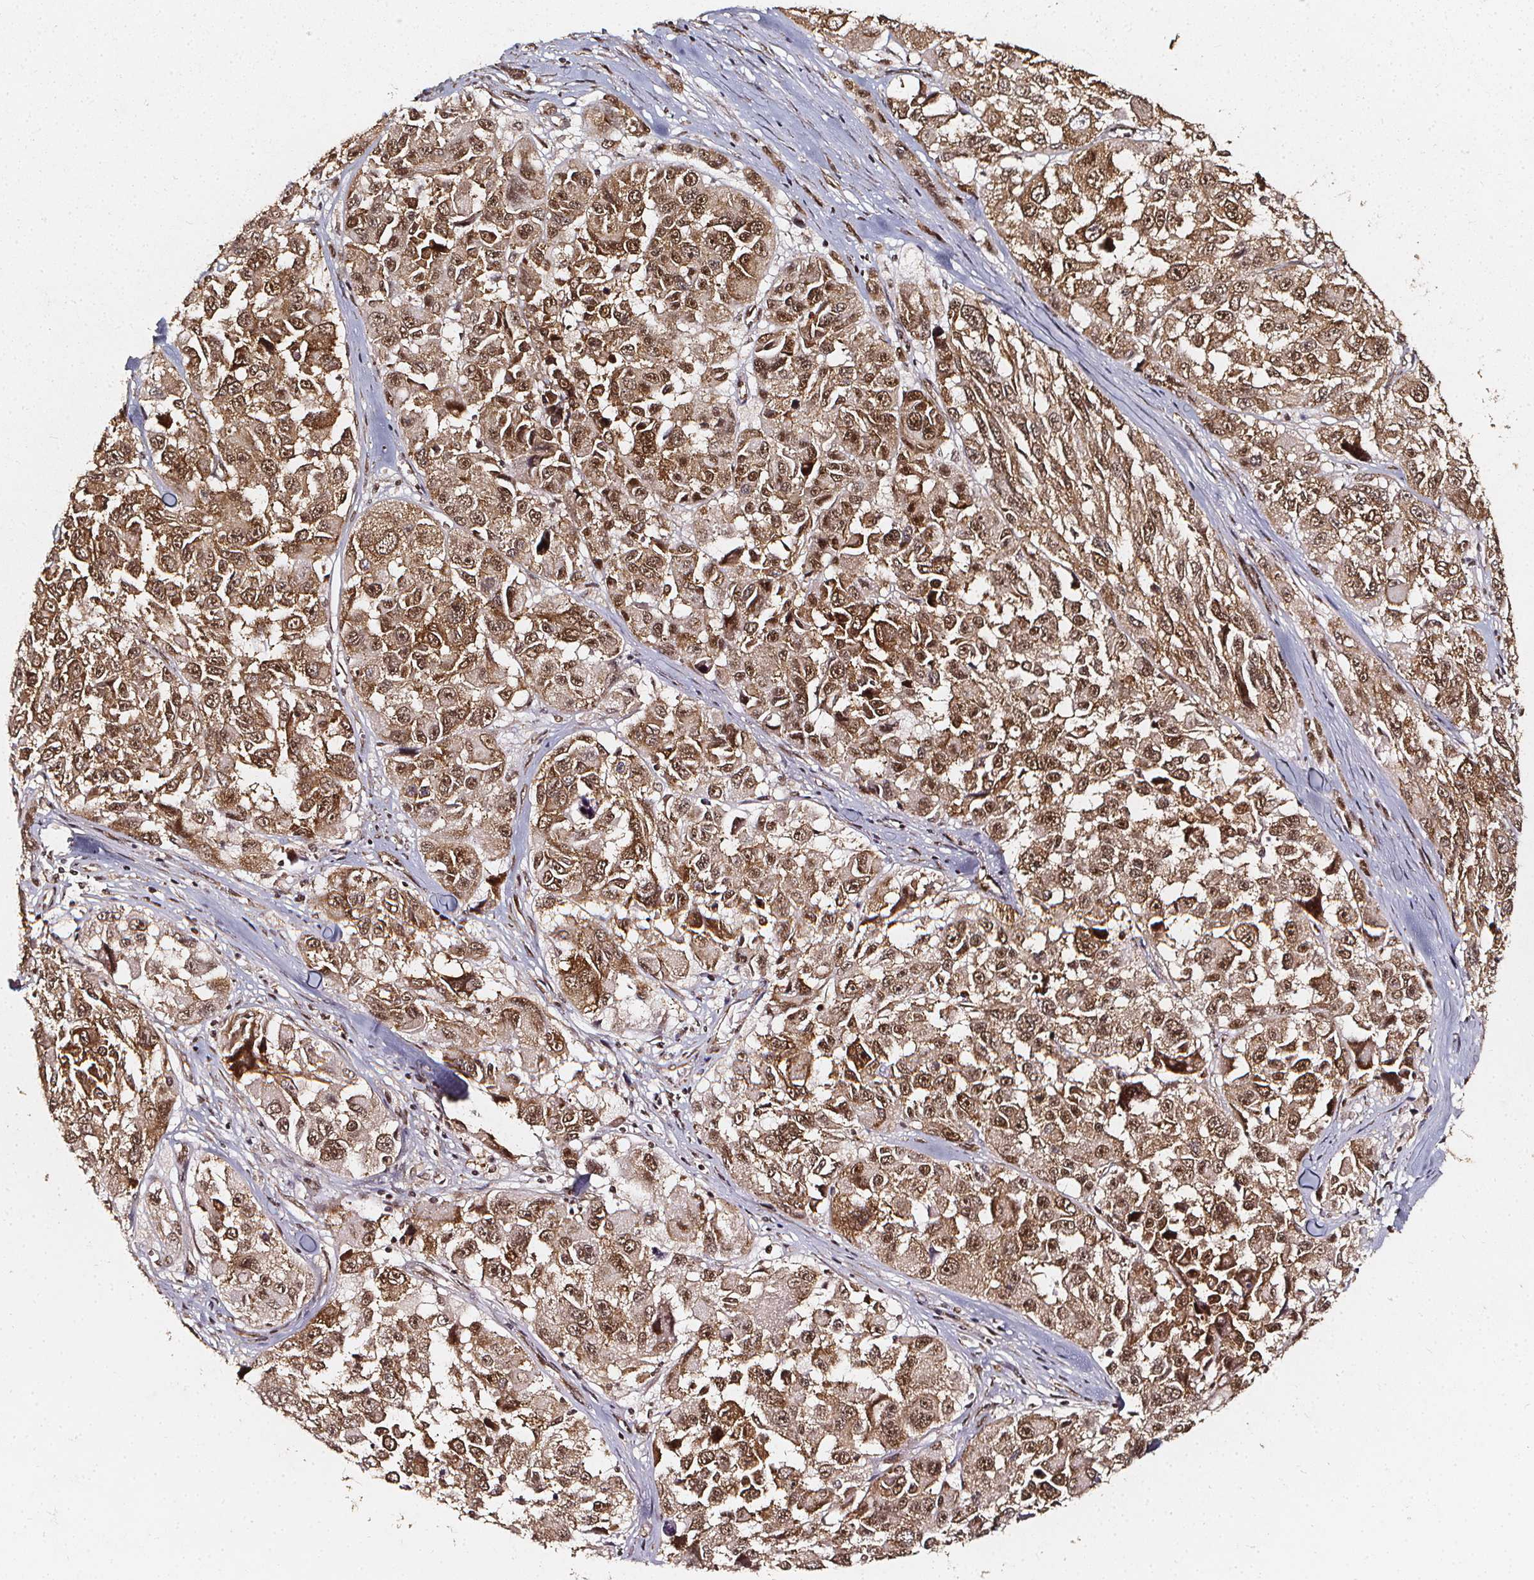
{"staining": {"intensity": "moderate", "quantity": ">75%", "location": "cytoplasmic/membranous,nuclear"}, "tissue": "melanoma", "cell_type": "Tumor cells", "image_type": "cancer", "snomed": [{"axis": "morphology", "description": "Malignant melanoma, NOS"}, {"axis": "topography", "description": "Skin"}], "caption": "Moderate cytoplasmic/membranous and nuclear protein expression is appreciated in approximately >75% of tumor cells in malignant melanoma. The staining was performed using DAB (3,3'-diaminobenzidine), with brown indicating positive protein expression. Nuclei are stained blue with hematoxylin.", "gene": "SMN1", "patient": {"sex": "female", "age": 66}}